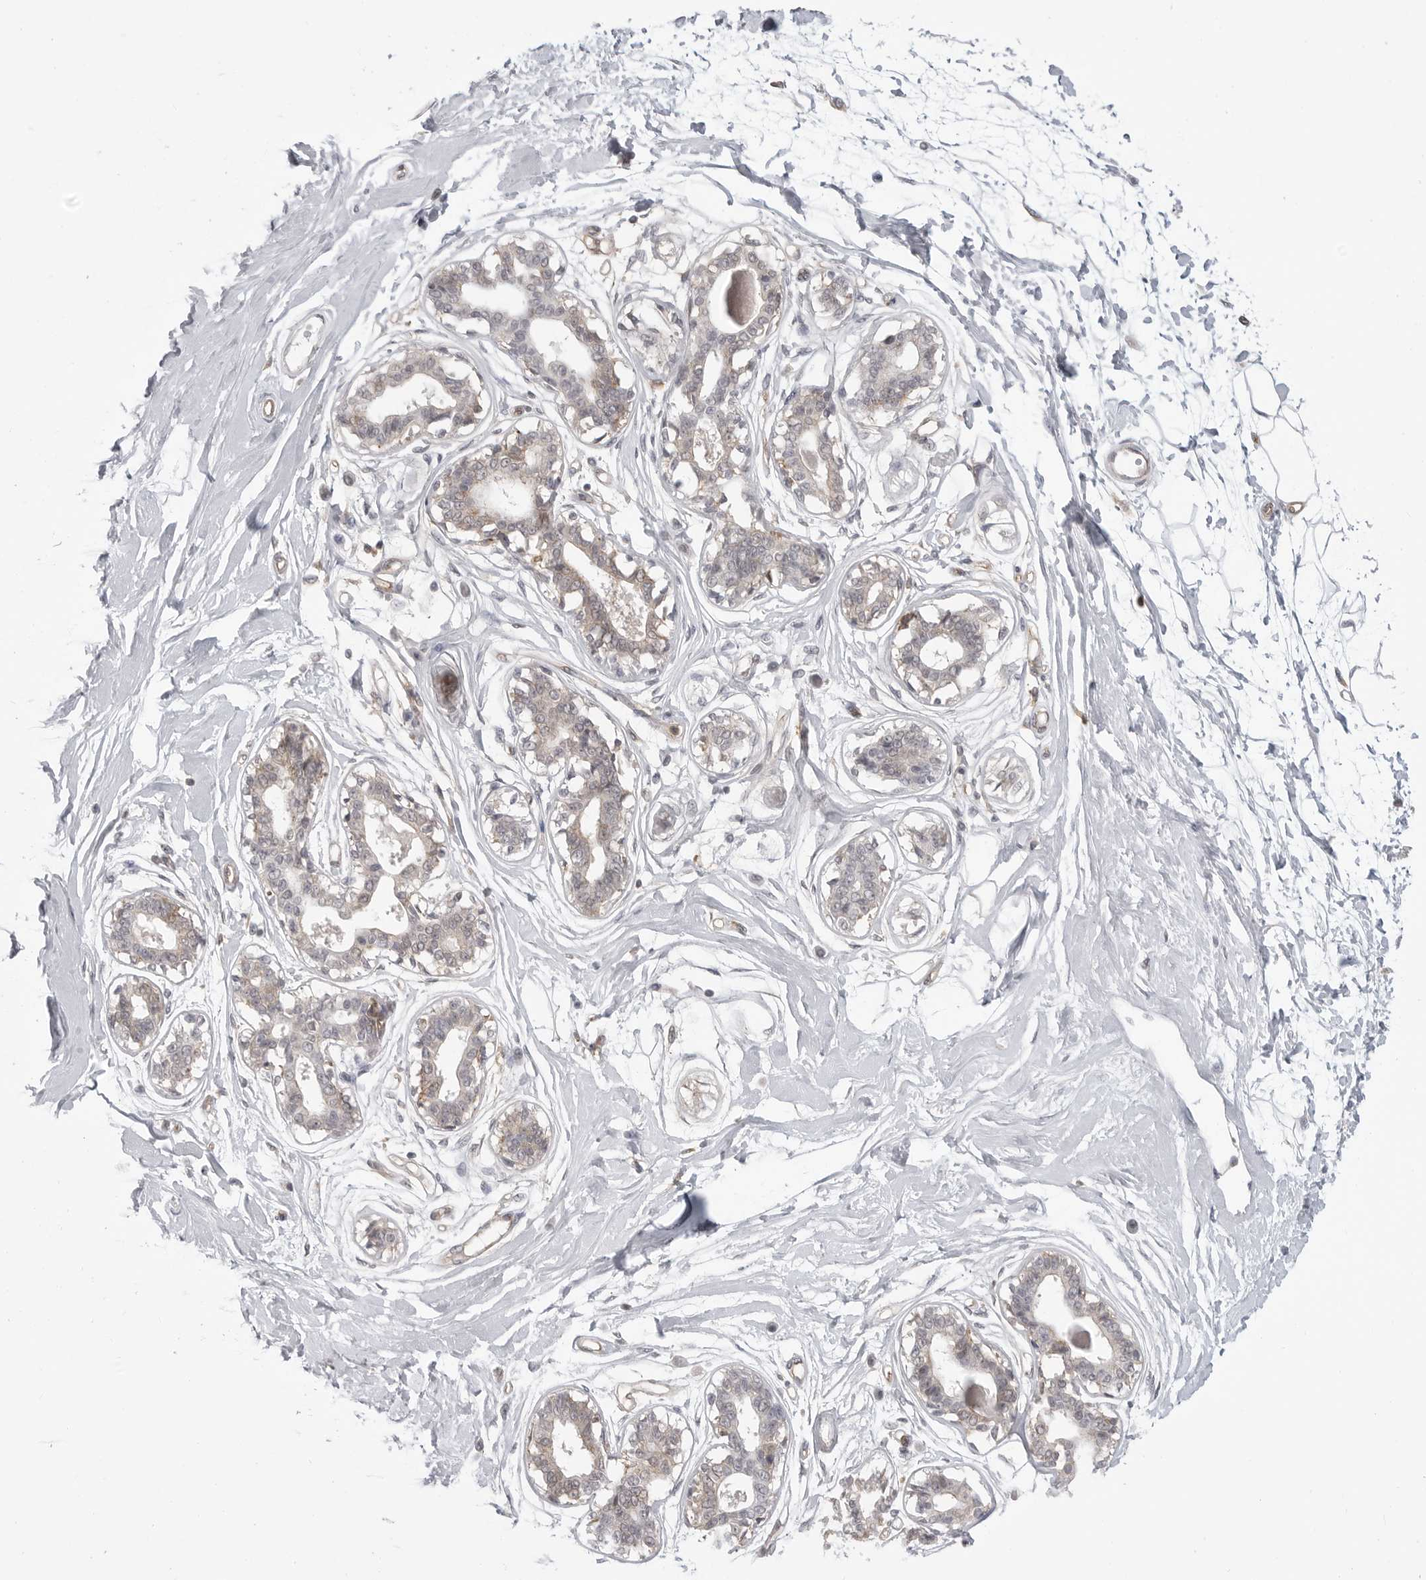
{"staining": {"intensity": "negative", "quantity": "none", "location": "none"}, "tissue": "breast", "cell_type": "Adipocytes", "image_type": "normal", "snomed": [{"axis": "morphology", "description": "Normal tissue, NOS"}, {"axis": "topography", "description": "Breast"}], "caption": "Image shows no protein staining in adipocytes of normal breast. Brightfield microscopy of immunohistochemistry (IHC) stained with DAB (3,3'-diaminobenzidine) (brown) and hematoxylin (blue), captured at high magnification.", "gene": "IFNGR1", "patient": {"sex": "female", "age": 45}}